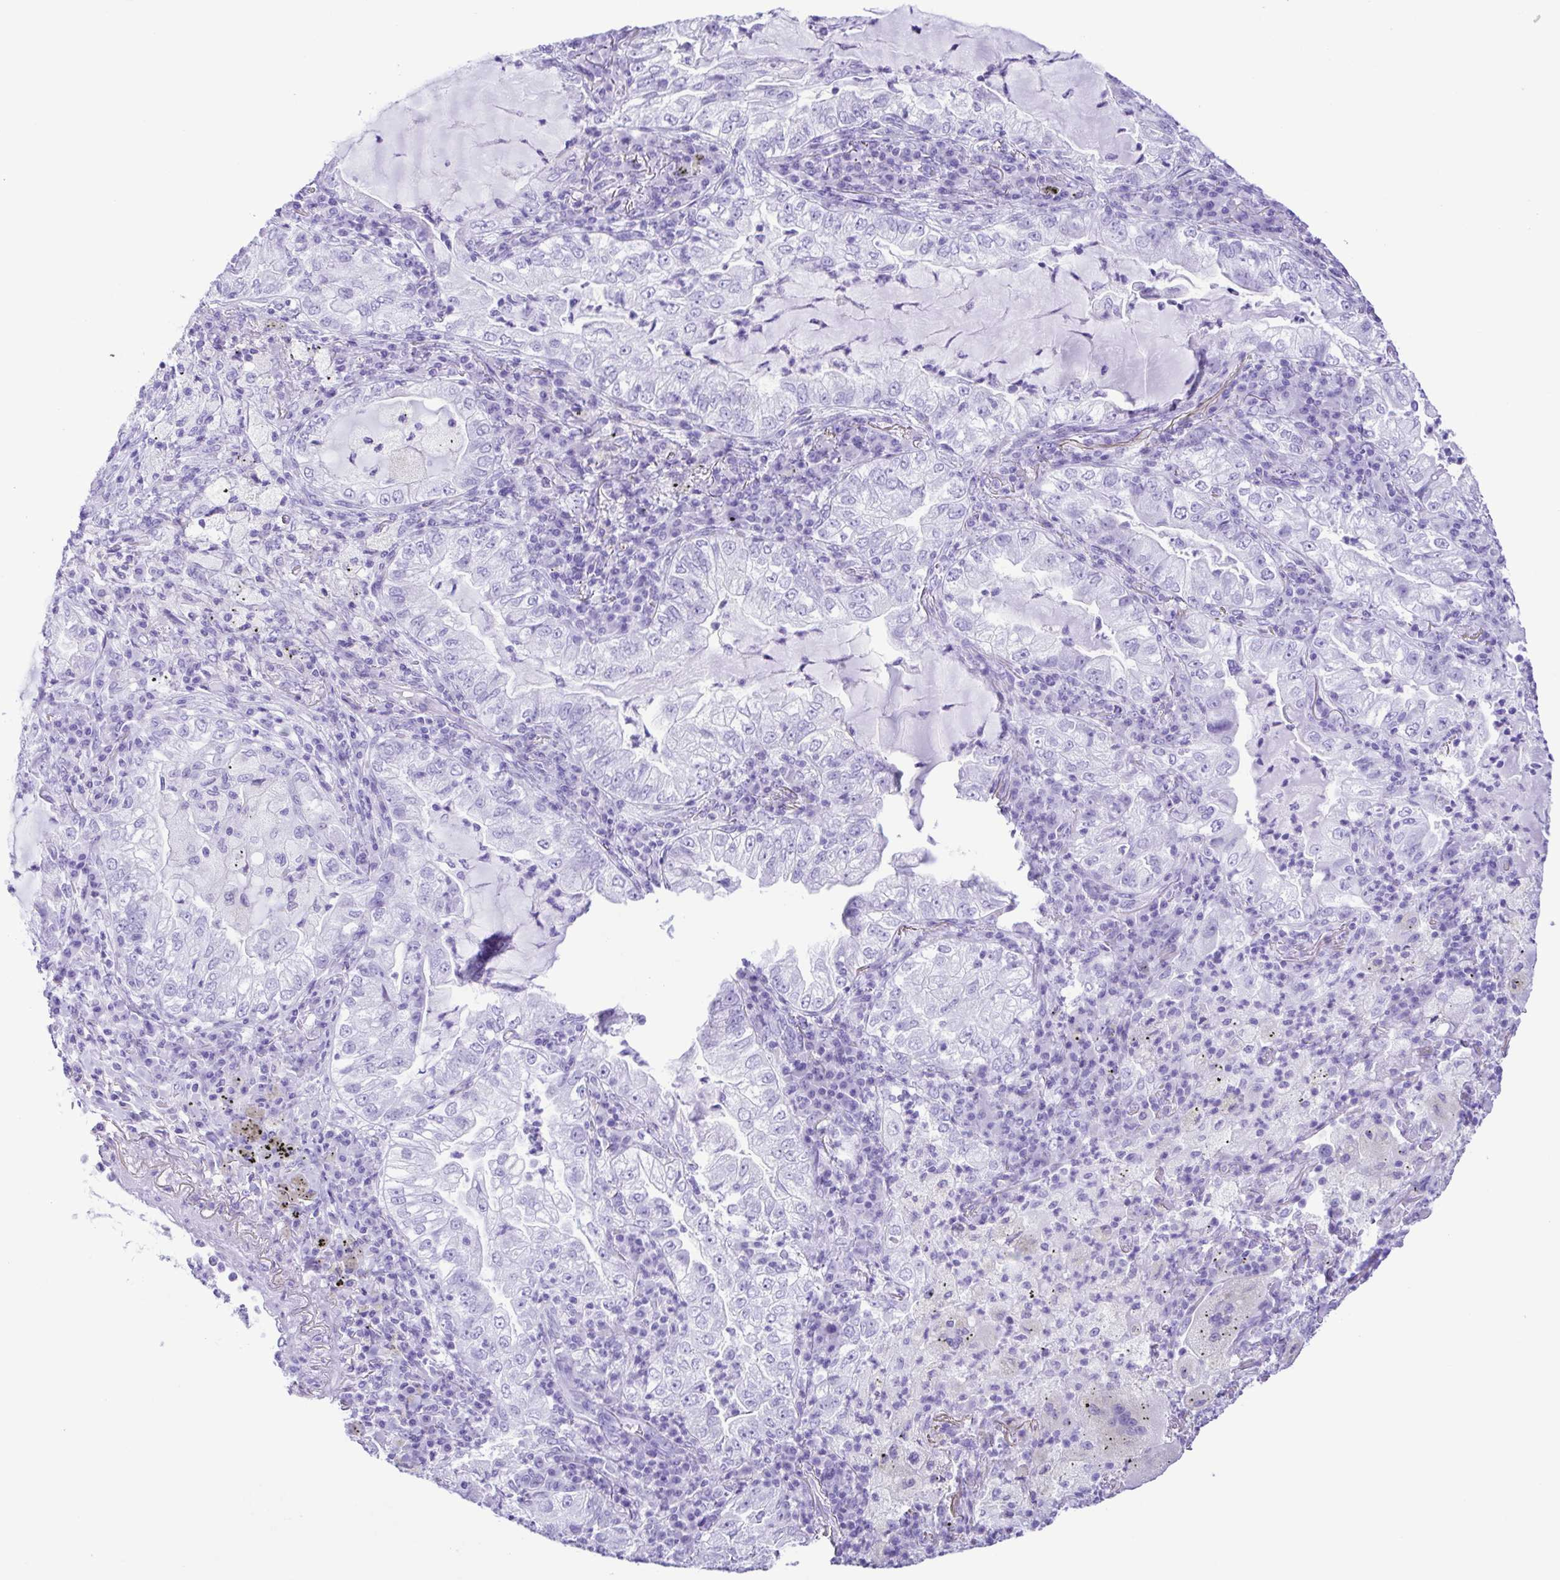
{"staining": {"intensity": "negative", "quantity": "none", "location": "none"}, "tissue": "lung cancer", "cell_type": "Tumor cells", "image_type": "cancer", "snomed": [{"axis": "morphology", "description": "Adenocarcinoma, NOS"}, {"axis": "topography", "description": "Lung"}], "caption": "Immunohistochemistry (IHC) of human lung cancer shows no staining in tumor cells.", "gene": "ERP27", "patient": {"sex": "female", "age": 73}}